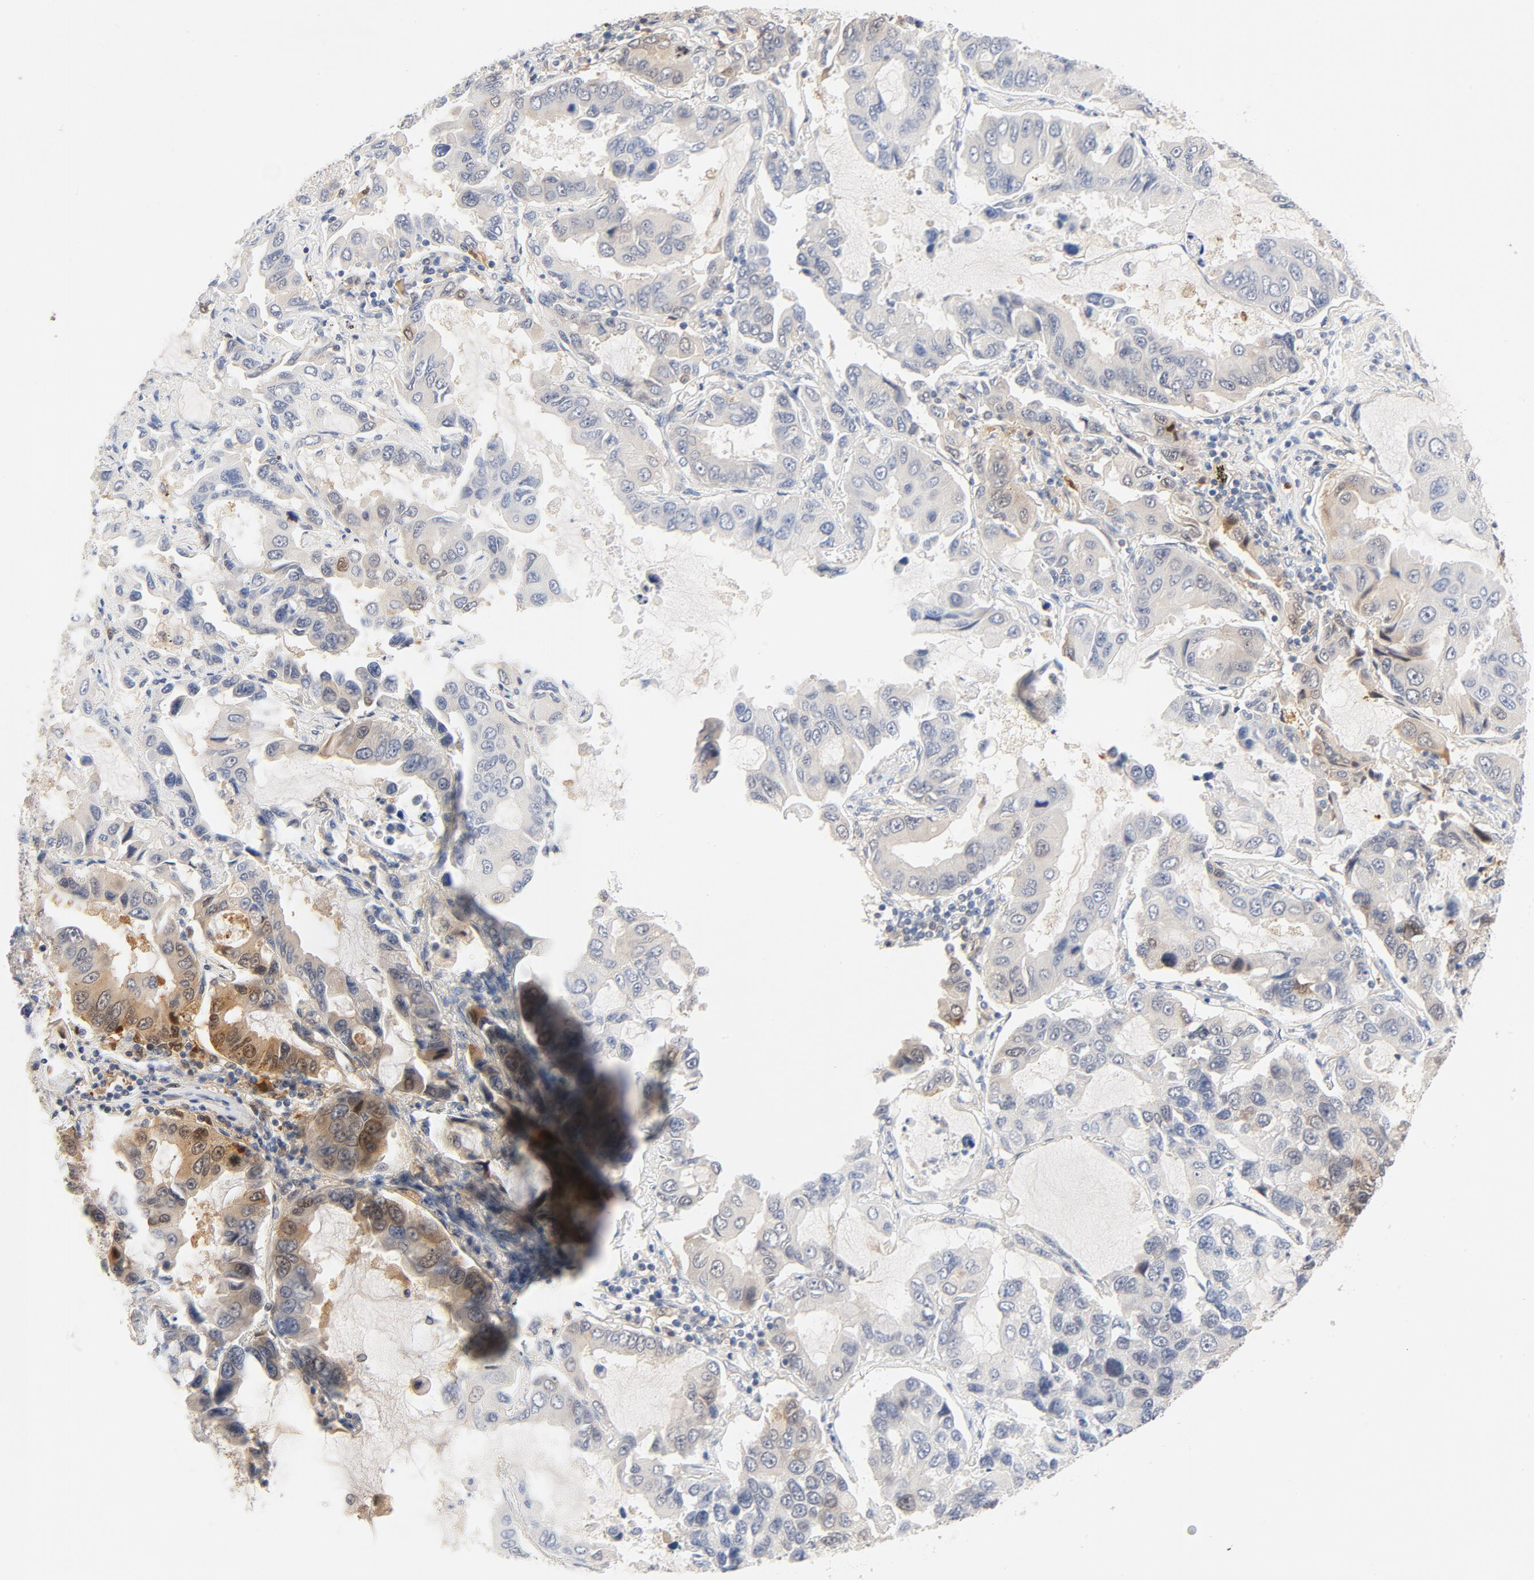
{"staining": {"intensity": "moderate", "quantity": "<25%", "location": "cytoplasmic/membranous"}, "tissue": "lung cancer", "cell_type": "Tumor cells", "image_type": "cancer", "snomed": [{"axis": "morphology", "description": "Adenocarcinoma, NOS"}, {"axis": "topography", "description": "Lung"}], "caption": "About <25% of tumor cells in human lung adenocarcinoma reveal moderate cytoplasmic/membranous protein expression as visualized by brown immunohistochemical staining.", "gene": "STAT1", "patient": {"sex": "male", "age": 64}}